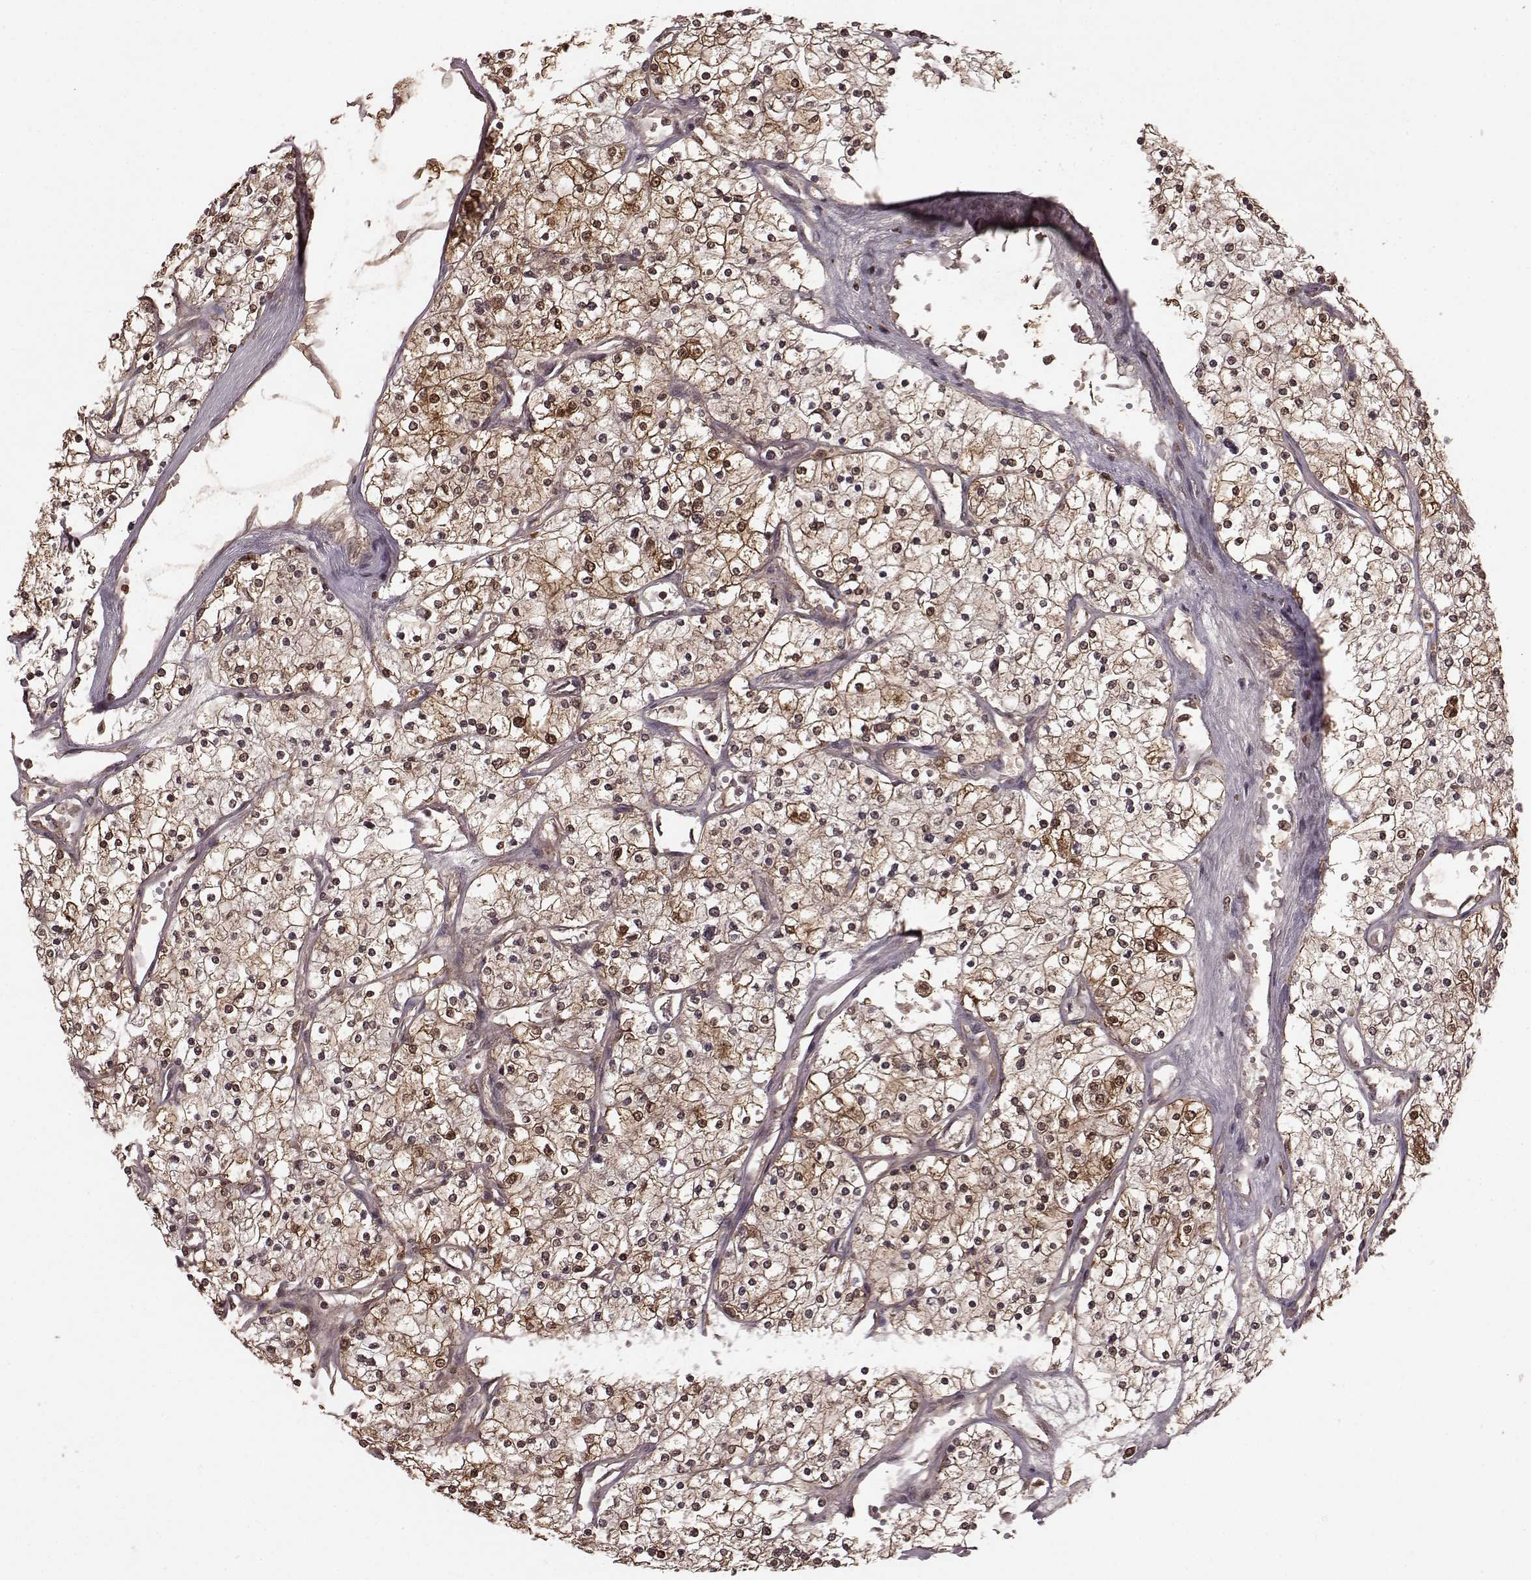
{"staining": {"intensity": "moderate", "quantity": "25%-75%", "location": "cytoplasmic/membranous,nuclear"}, "tissue": "renal cancer", "cell_type": "Tumor cells", "image_type": "cancer", "snomed": [{"axis": "morphology", "description": "Adenocarcinoma, NOS"}, {"axis": "topography", "description": "Kidney"}], "caption": "Immunohistochemical staining of human adenocarcinoma (renal) displays medium levels of moderate cytoplasmic/membranous and nuclear protein expression in approximately 25%-75% of tumor cells.", "gene": "GSS", "patient": {"sex": "male", "age": 80}}